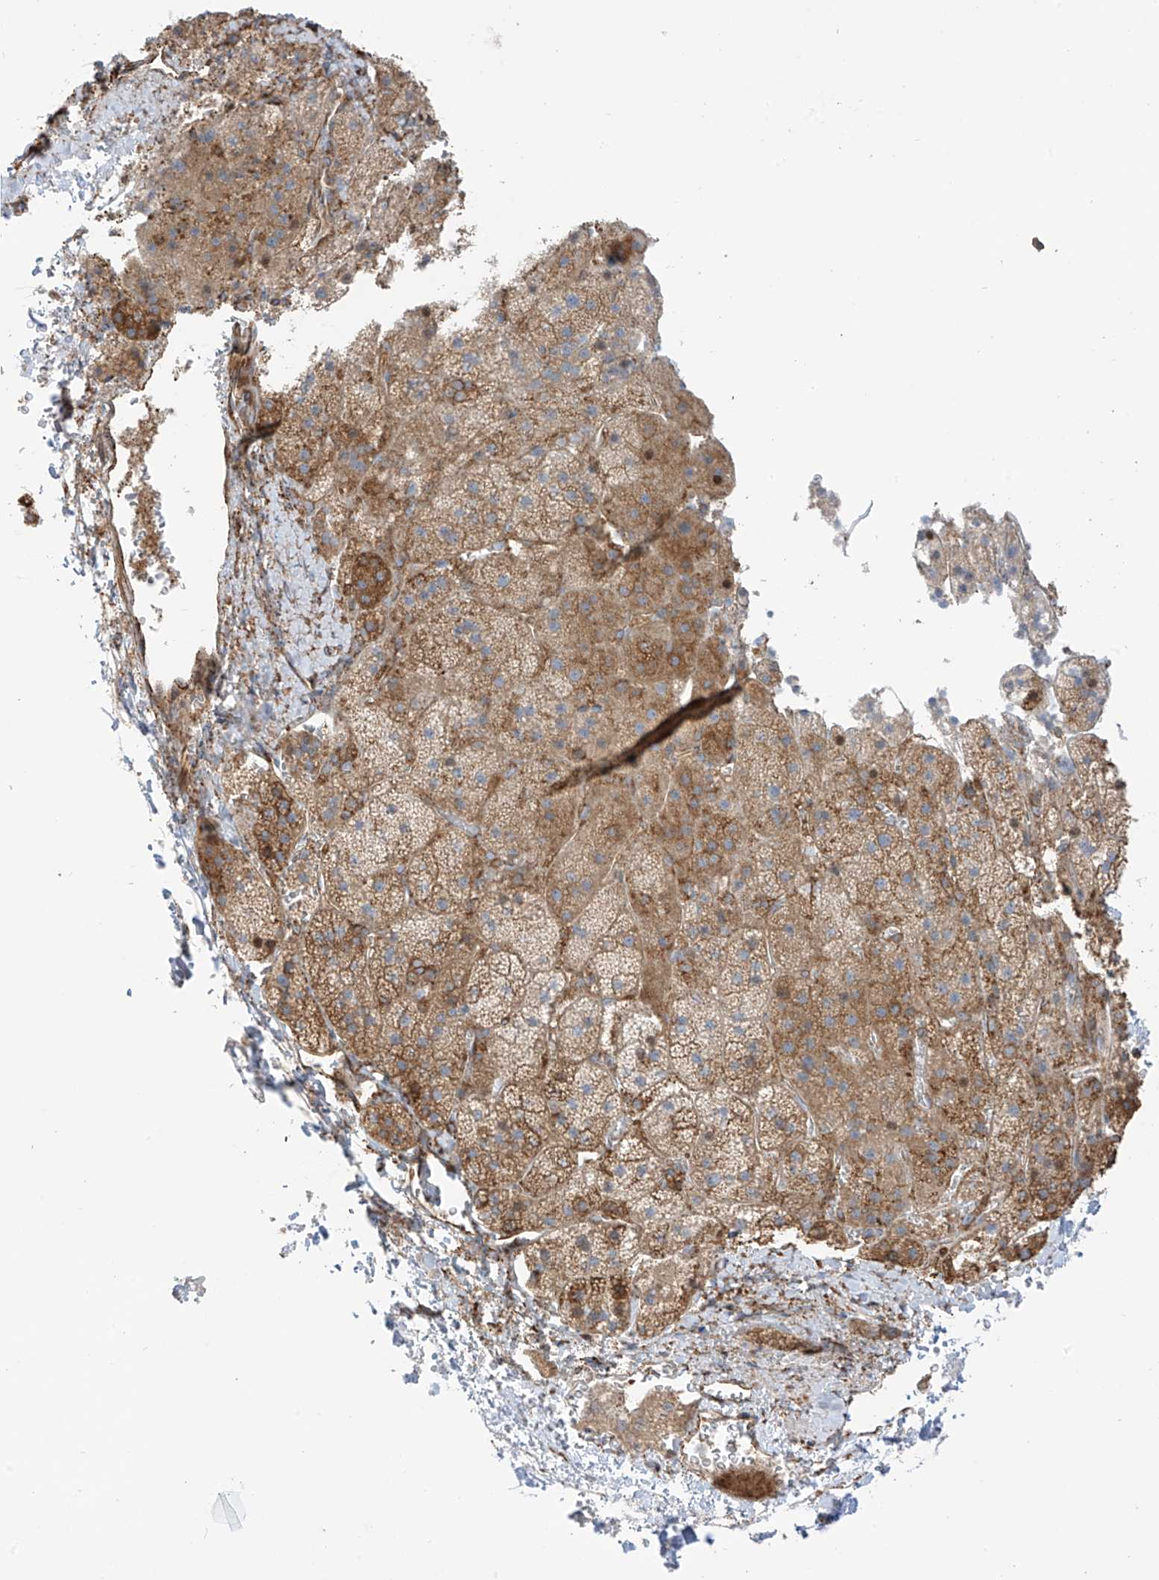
{"staining": {"intensity": "moderate", "quantity": ">75%", "location": "cytoplasmic/membranous"}, "tissue": "adrenal gland", "cell_type": "Glandular cells", "image_type": "normal", "snomed": [{"axis": "morphology", "description": "Normal tissue, NOS"}, {"axis": "topography", "description": "Adrenal gland"}], "caption": "About >75% of glandular cells in unremarkable human adrenal gland demonstrate moderate cytoplasmic/membranous protein positivity as visualized by brown immunohistochemical staining.", "gene": "XKR3", "patient": {"sex": "female", "age": 44}}